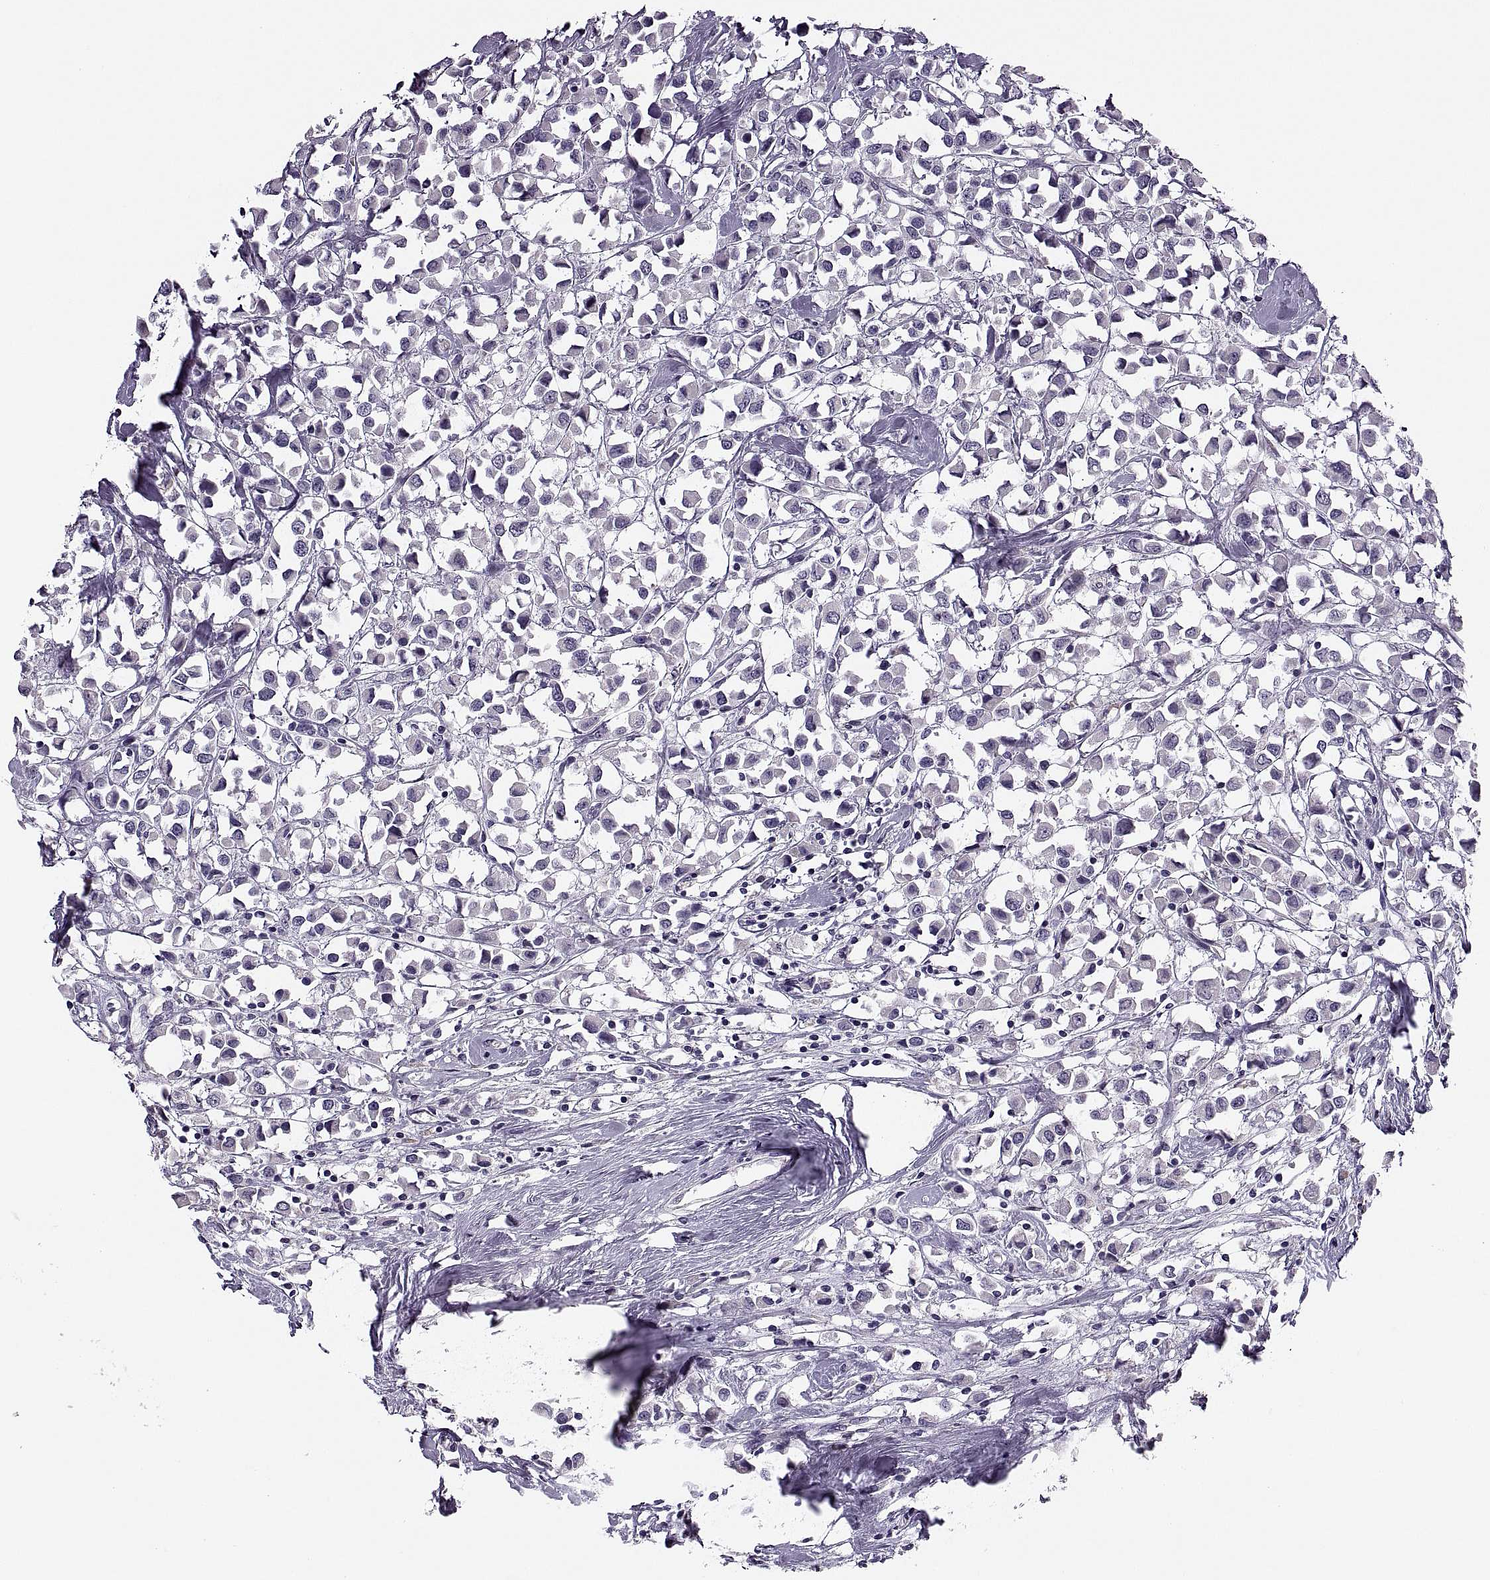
{"staining": {"intensity": "negative", "quantity": "none", "location": "none"}, "tissue": "breast cancer", "cell_type": "Tumor cells", "image_type": "cancer", "snomed": [{"axis": "morphology", "description": "Duct carcinoma"}, {"axis": "topography", "description": "Breast"}], "caption": "Immunohistochemistry image of neoplastic tissue: human breast invasive ductal carcinoma stained with DAB (3,3'-diaminobenzidine) shows no significant protein expression in tumor cells.", "gene": "PRSS54", "patient": {"sex": "female", "age": 61}}